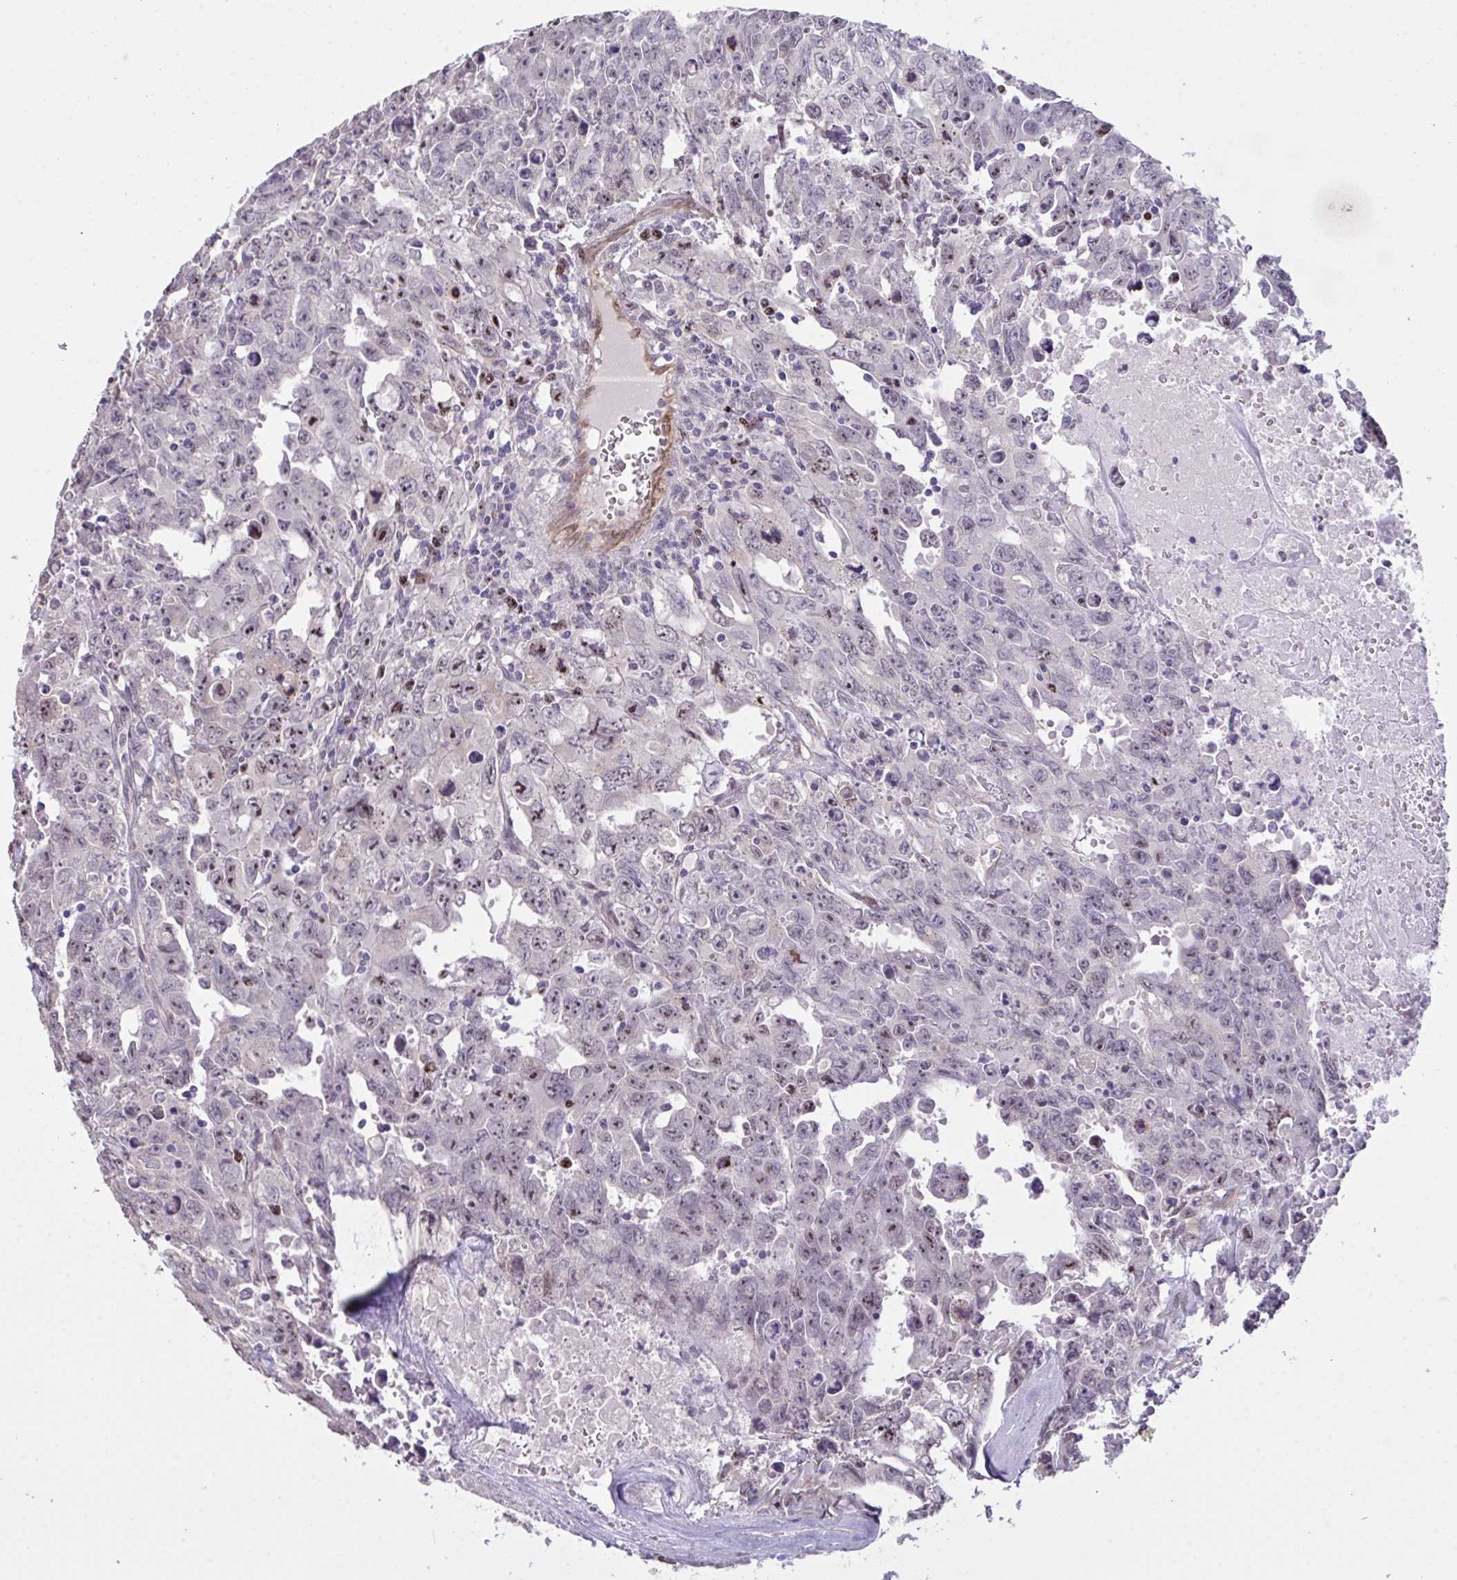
{"staining": {"intensity": "moderate", "quantity": "25%-75%", "location": "nuclear"}, "tissue": "testis cancer", "cell_type": "Tumor cells", "image_type": "cancer", "snomed": [{"axis": "morphology", "description": "Carcinoma, Embryonal, NOS"}, {"axis": "topography", "description": "Testis"}], "caption": "Testis cancer tissue shows moderate nuclear staining in about 25%-75% of tumor cells Using DAB (brown) and hematoxylin (blue) stains, captured at high magnification using brightfield microscopy.", "gene": "SETD7", "patient": {"sex": "male", "age": 24}}